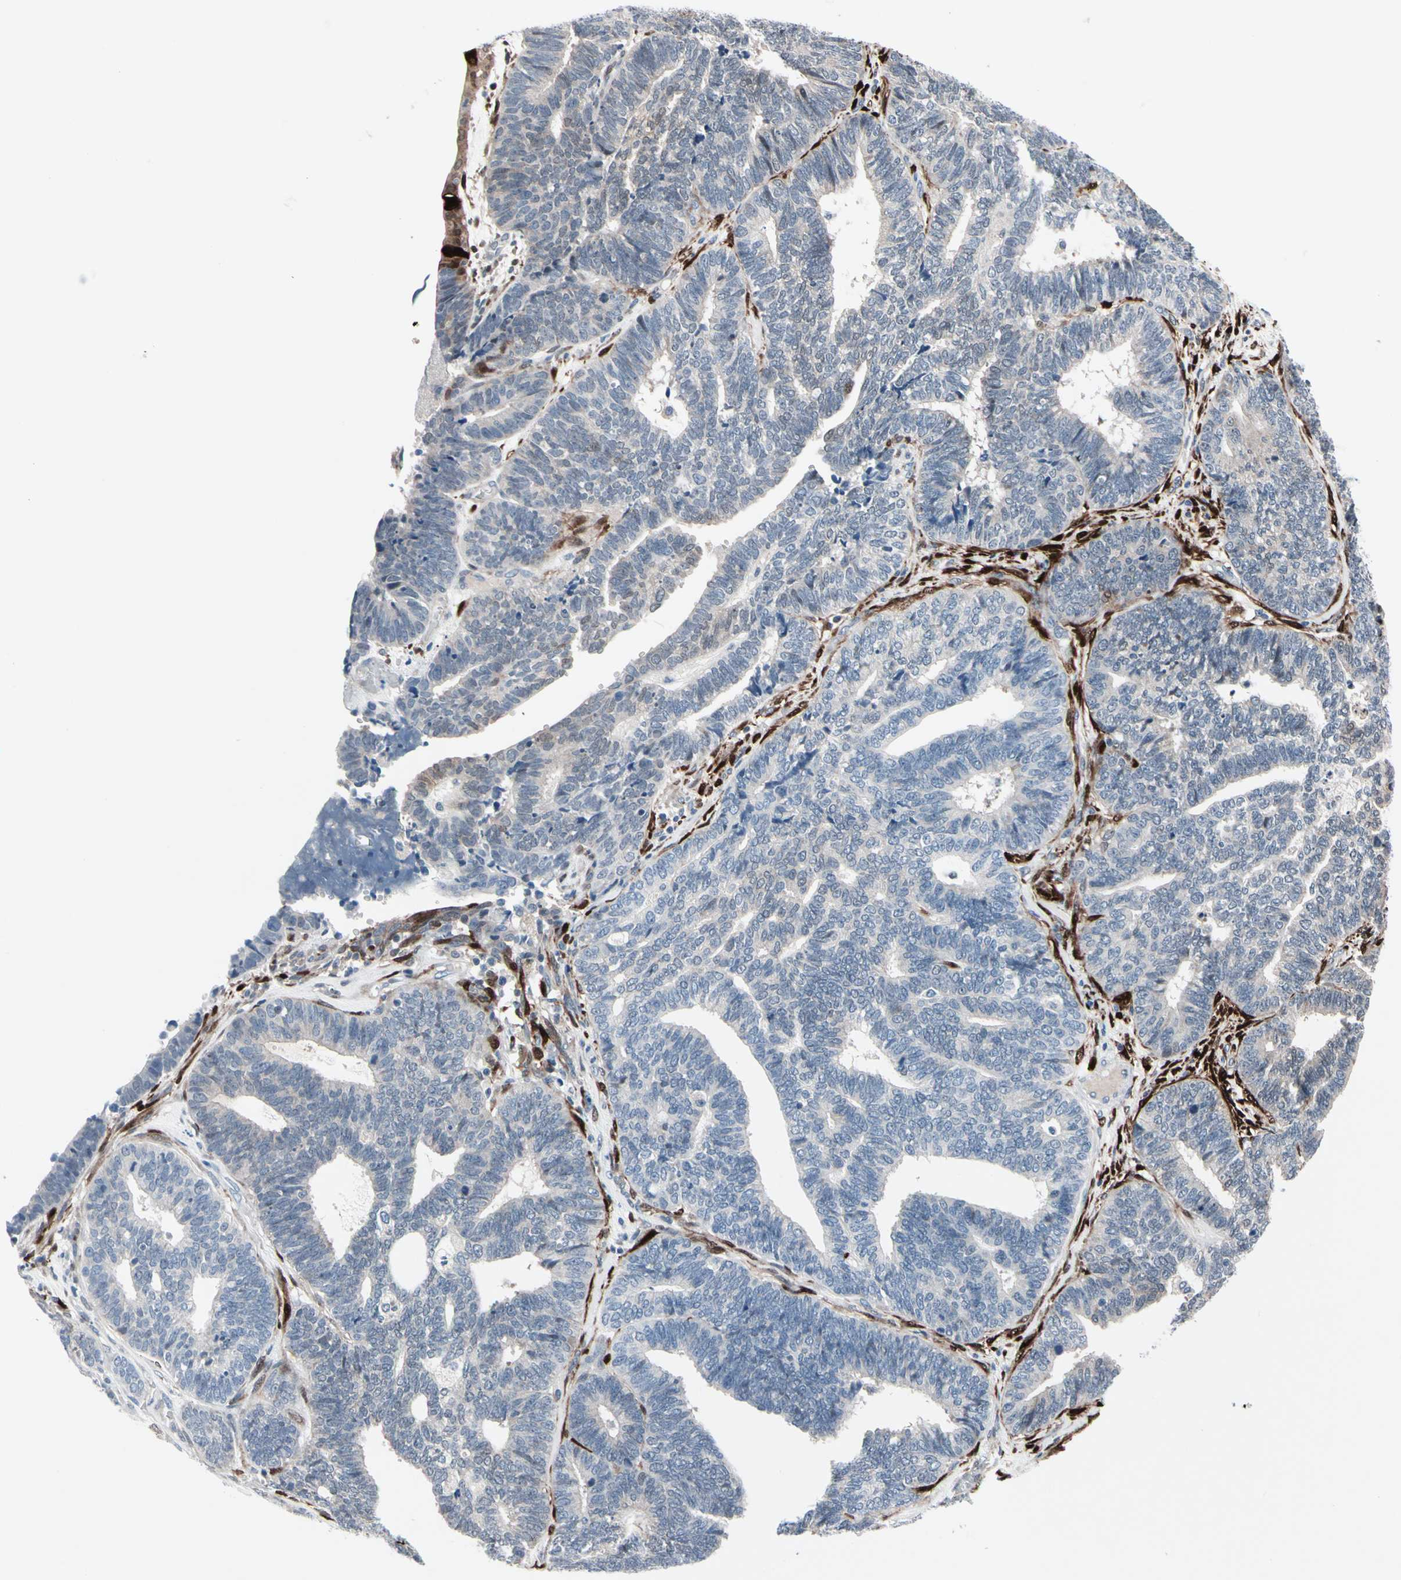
{"staining": {"intensity": "negative", "quantity": "none", "location": "none"}, "tissue": "endometrial cancer", "cell_type": "Tumor cells", "image_type": "cancer", "snomed": [{"axis": "morphology", "description": "Adenocarcinoma, NOS"}, {"axis": "topography", "description": "Endometrium"}], "caption": "Immunohistochemistry (IHC) of endometrial adenocarcinoma demonstrates no expression in tumor cells.", "gene": "TXN", "patient": {"sex": "female", "age": 70}}